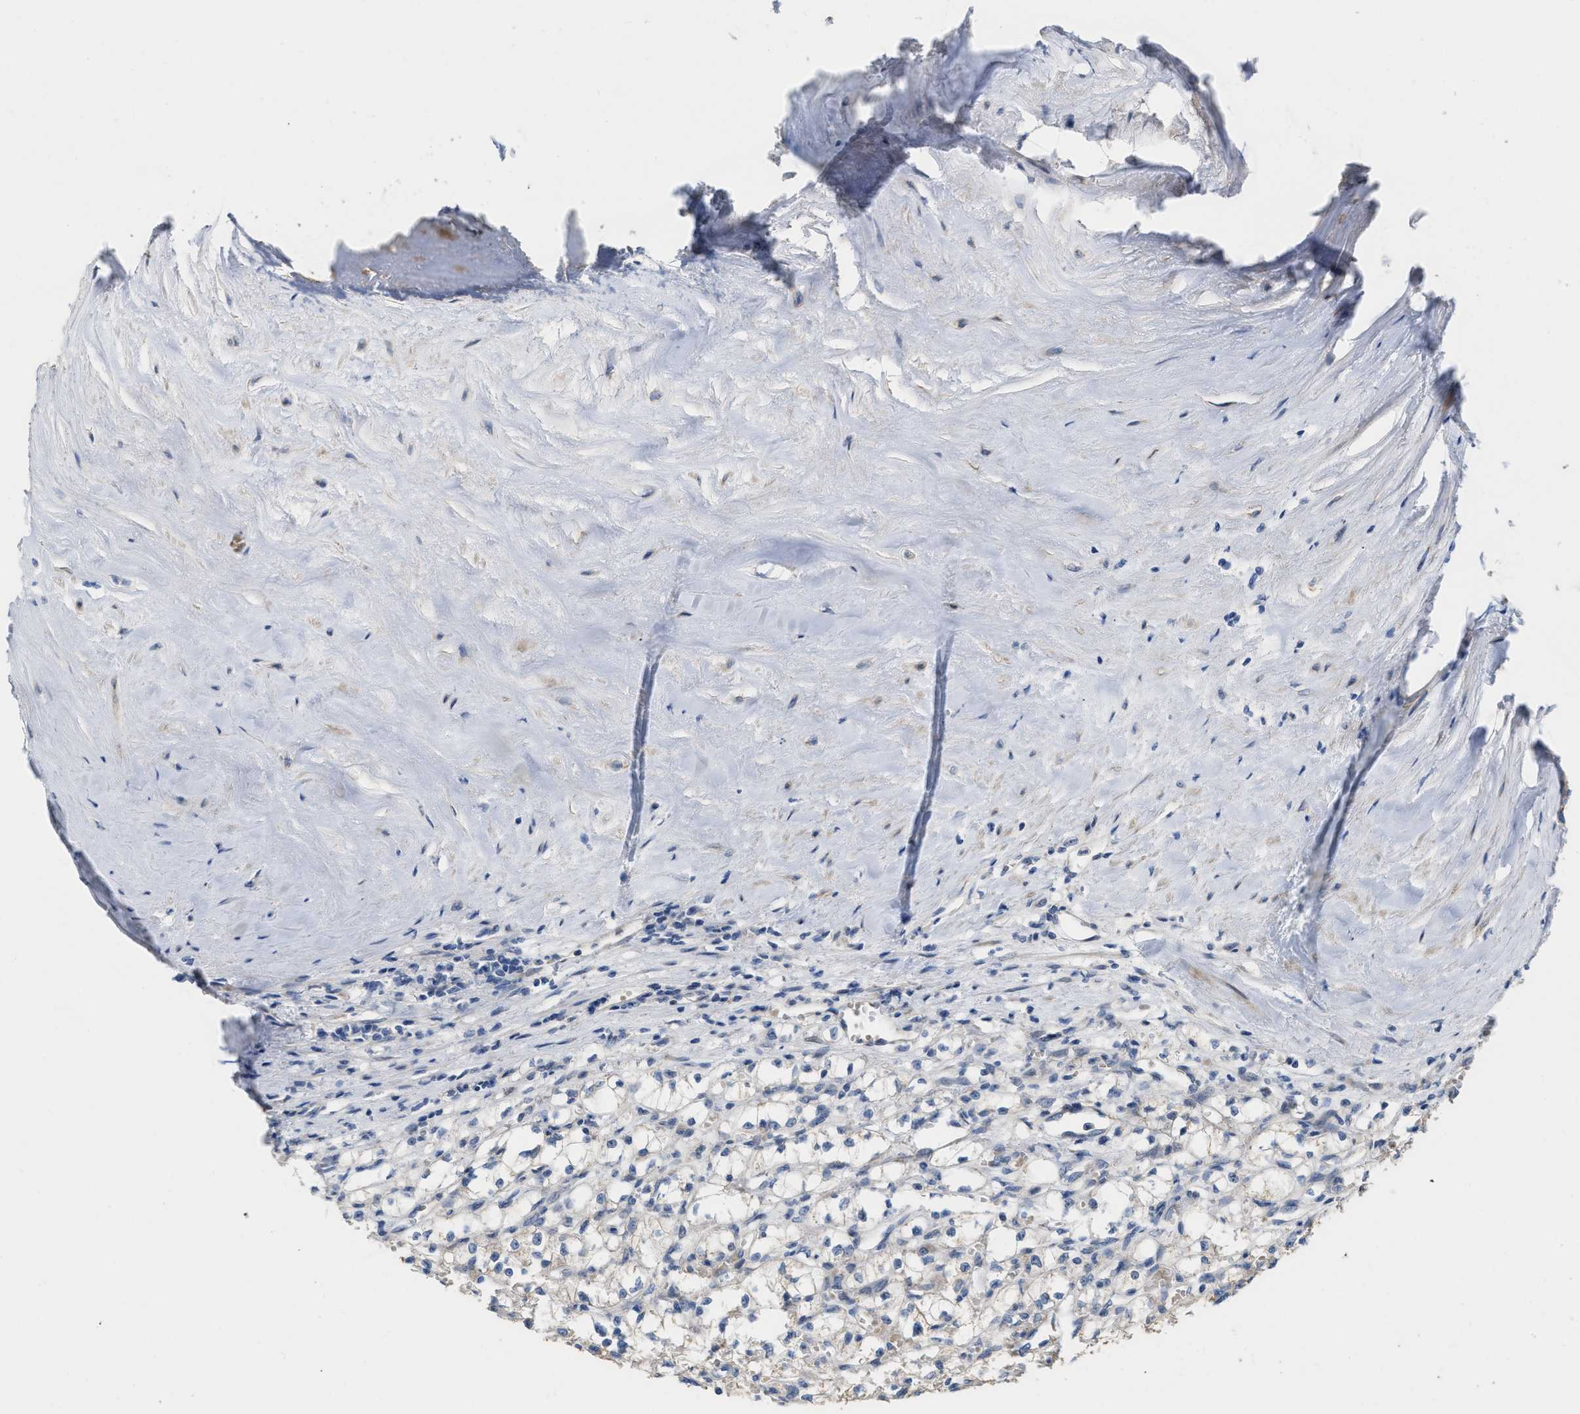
{"staining": {"intensity": "negative", "quantity": "none", "location": "none"}, "tissue": "renal cancer", "cell_type": "Tumor cells", "image_type": "cancer", "snomed": [{"axis": "morphology", "description": "Adenocarcinoma, NOS"}, {"axis": "topography", "description": "Kidney"}], "caption": "A micrograph of human renal adenocarcinoma is negative for staining in tumor cells.", "gene": "CDPF1", "patient": {"sex": "male", "age": 56}}